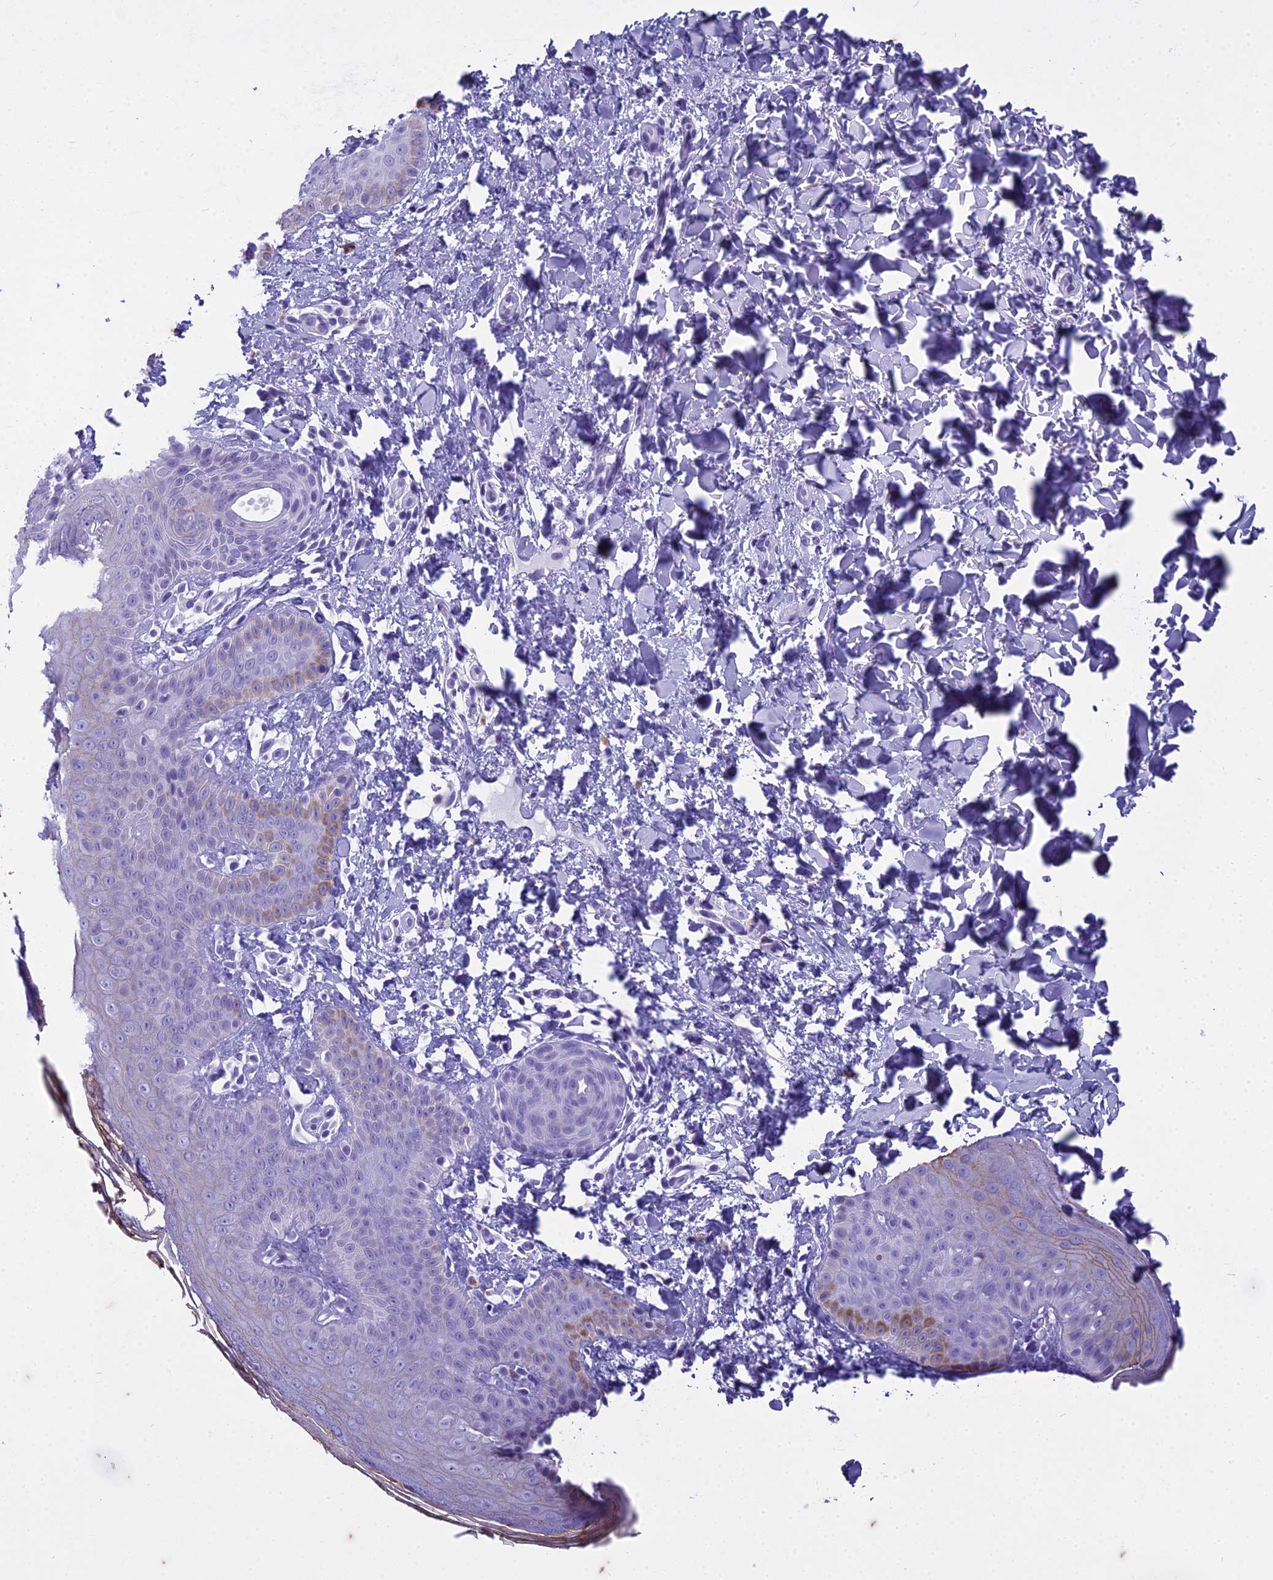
{"staining": {"intensity": "moderate", "quantity": "<25%", "location": "cytoplasmic/membranous"}, "tissue": "skin", "cell_type": "Epidermal cells", "image_type": "normal", "snomed": [{"axis": "morphology", "description": "Normal tissue, NOS"}, {"axis": "morphology", "description": "Neoplasm, malignant, NOS"}, {"axis": "topography", "description": "Anal"}], "caption": "A histopathology image of human skin stained for a protein demonstrates moderate cytoplasmic/membranous brown staining in epidermal cells. (DAB IHC with brightfield microscopy, high magnification).", "gene": "HMGB4", "patient": {"sex": "male", "age": 47}}